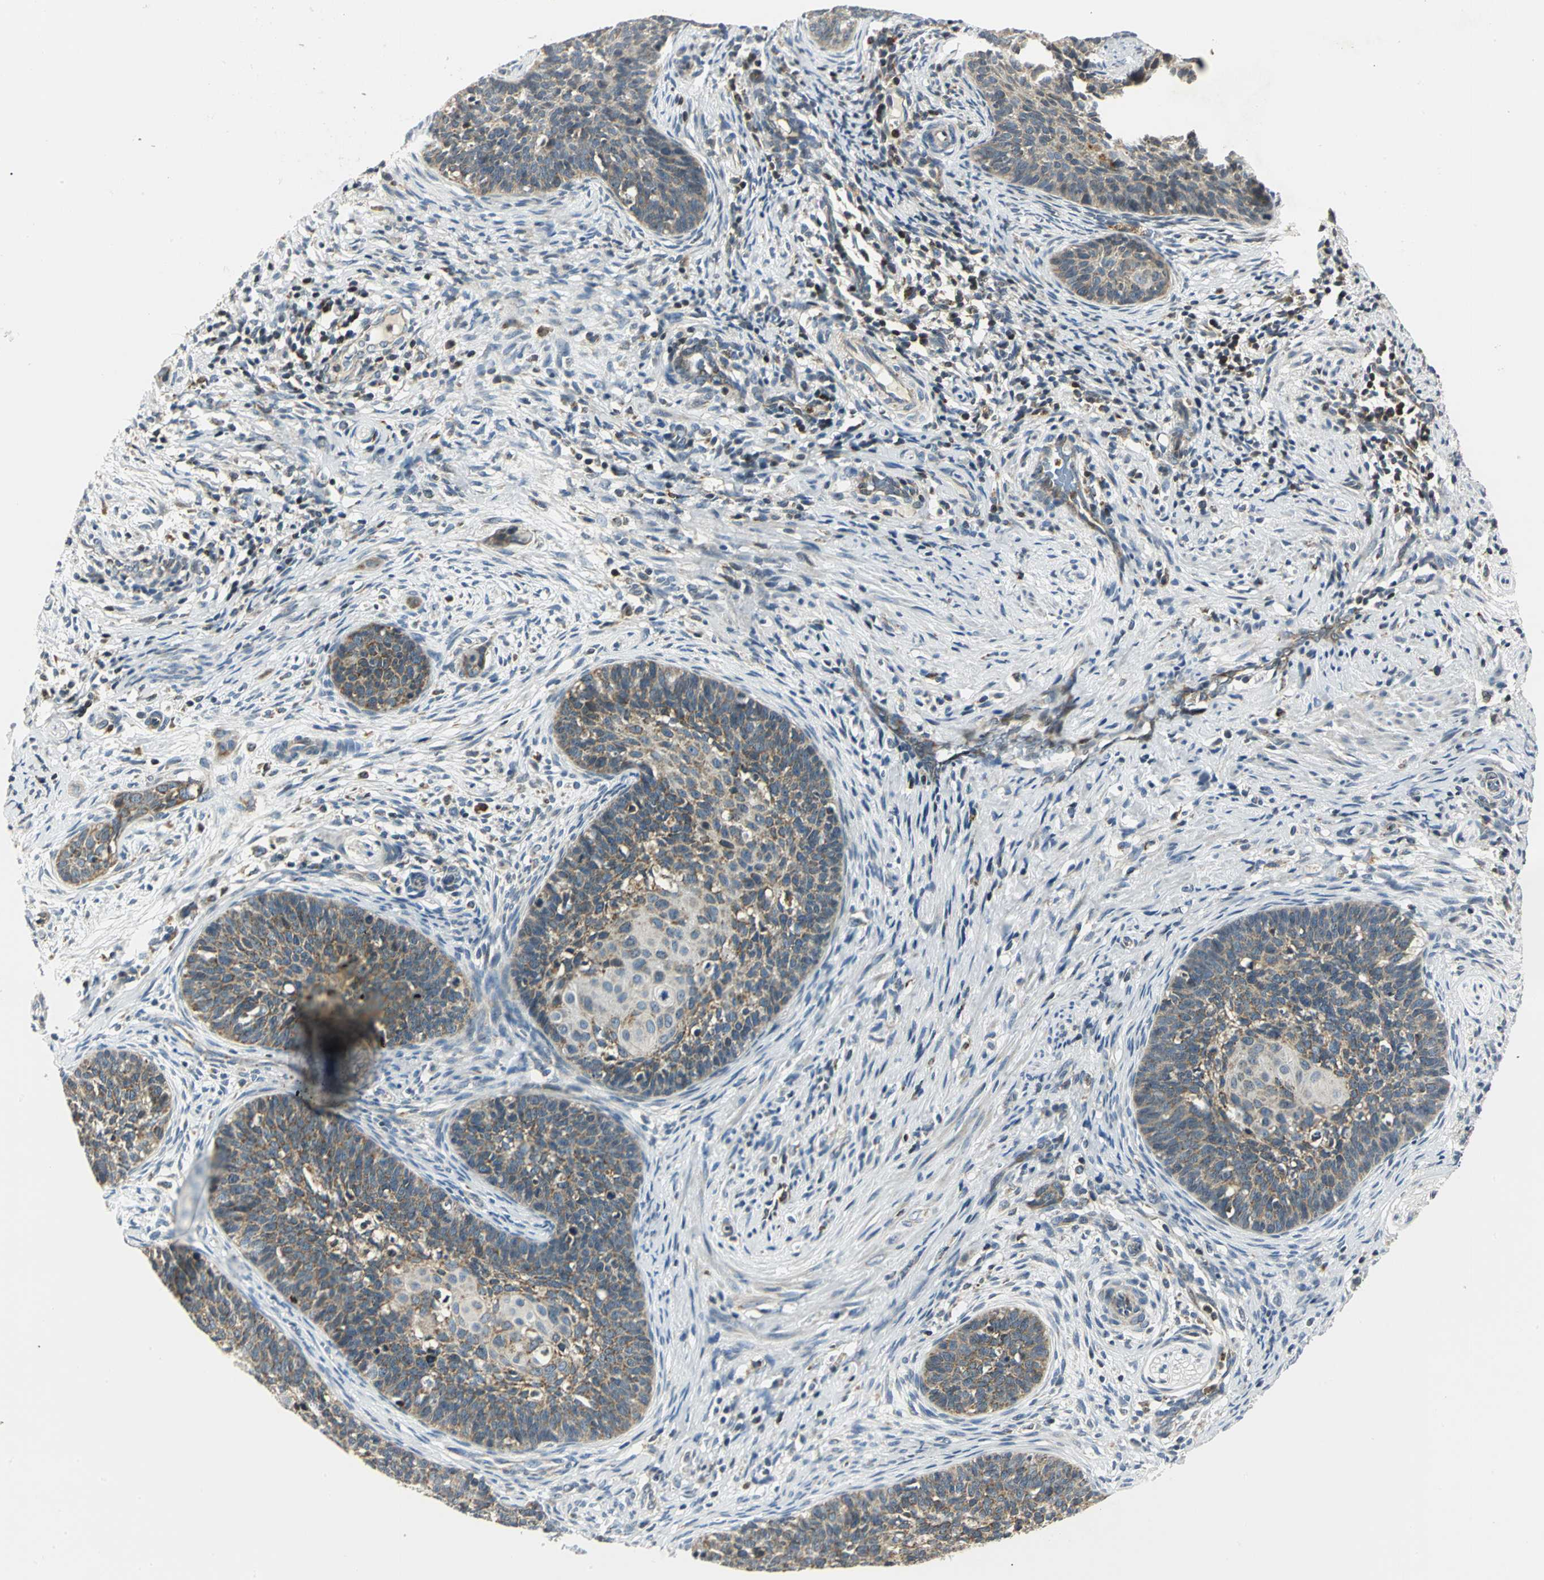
{"staining": {"intensity": "weak", "quantity": "25%-75%", "location": "cytoplasmic/membranous"}, "tissue": "cervical cancer", "cell_type": "Tumor cells", "image_type": "cancer", "snomed": [{"axis": "morphology", "description": "Squamous cell carcinoma, NOS"}, {"axis": "topography", "description": "Cervix"}], "caption": "A photomicrograph of human squamous cell carcinoma (cervical) stained for a protein exhibits weak cytoplasmic/membranous brown staining in tumor cells.", "gene": "USP40", "patient": {"sex": "female", "age": 33}}